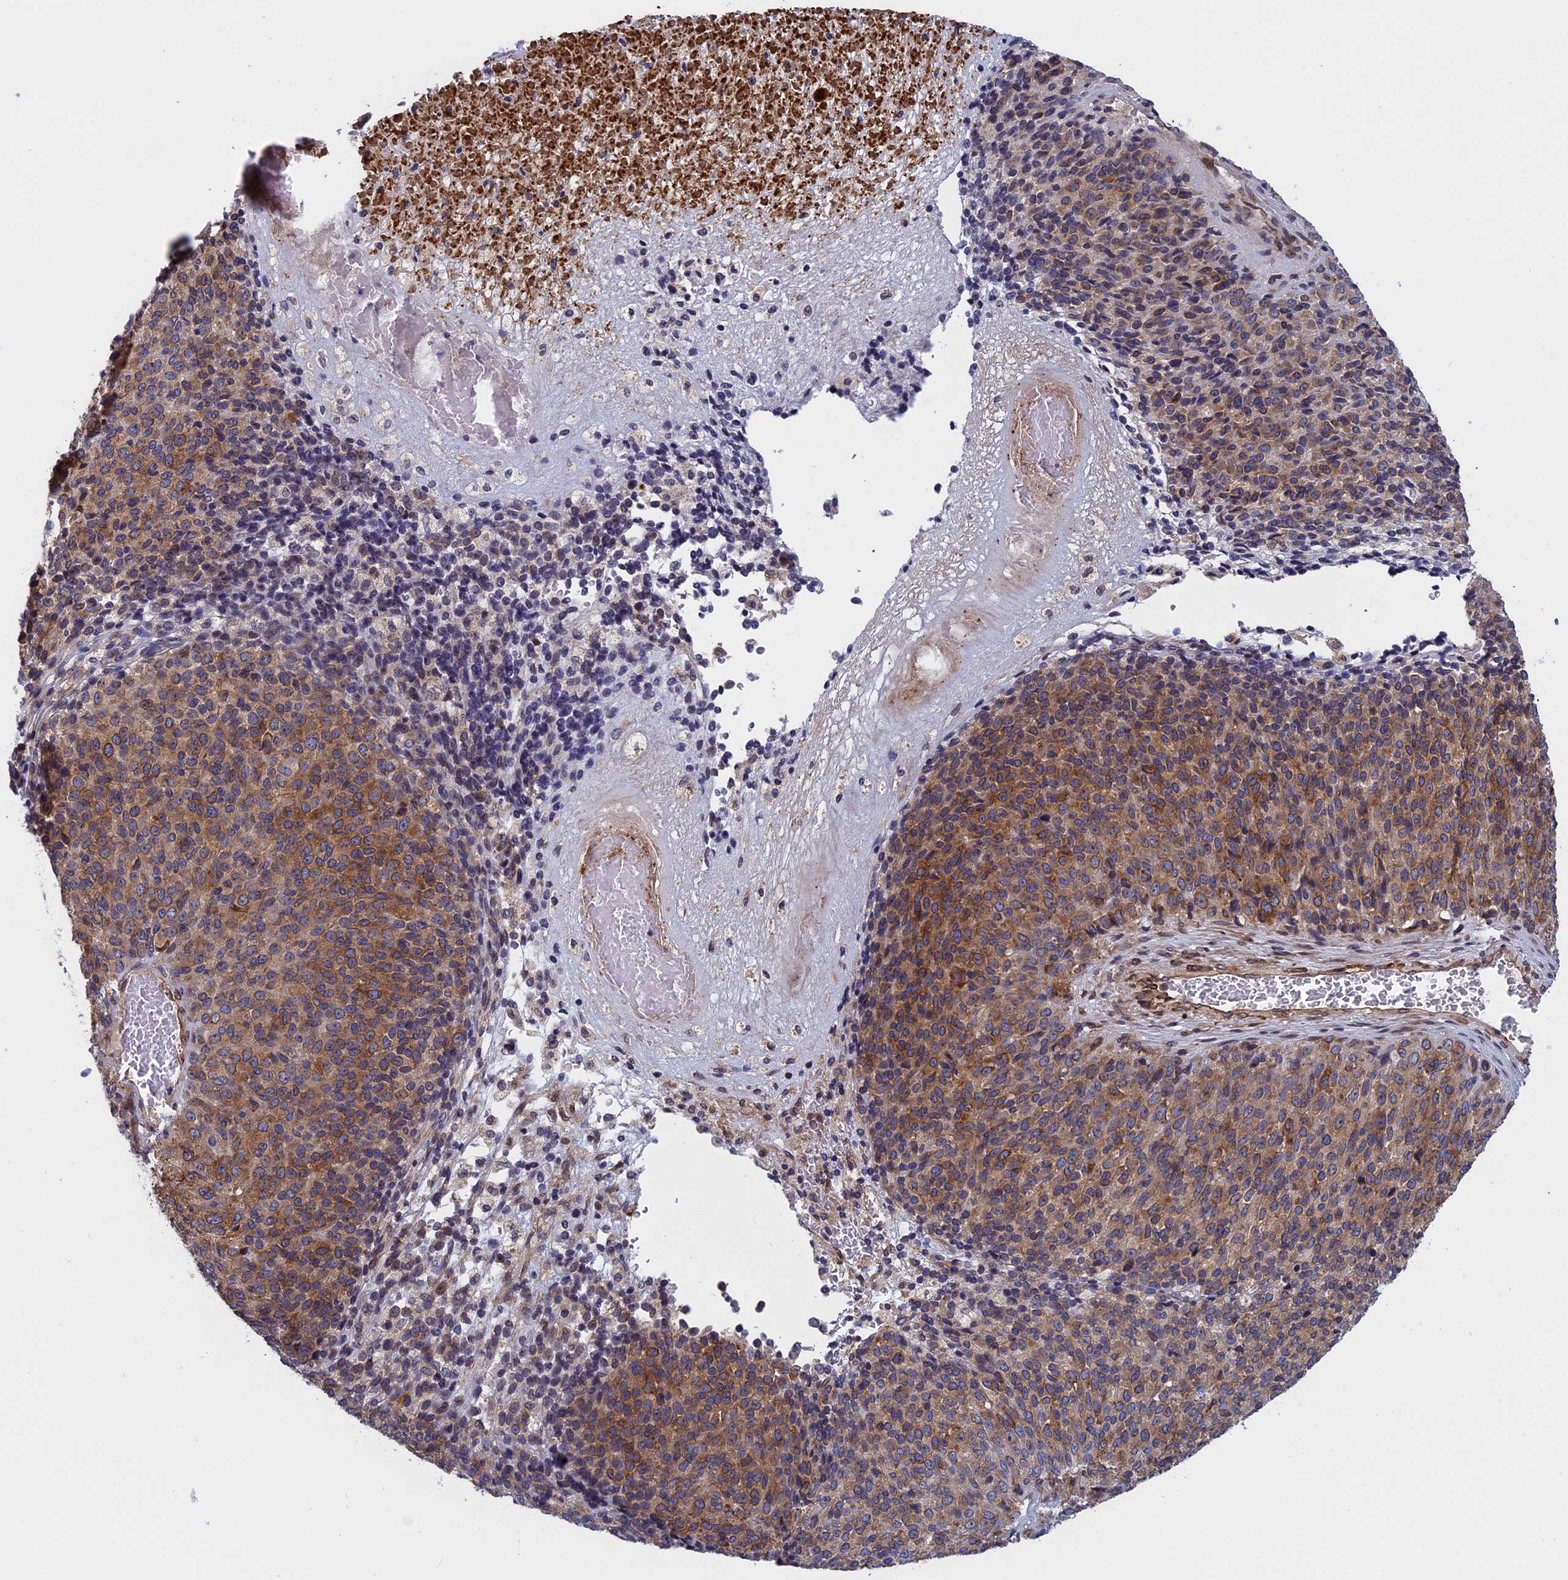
{"staining": {"intensity": "moderate", "quantity": ">75%", "location": "cytoplasmic/membranous"}, "tissue": "melanoma", "cell_type": "Tumor cells", "image_type": "cancer", "snomed": [{"axis": "morphology", "description": "Malignant melanoma, Metastatic site"}, {"axis": "topography", "description": "Brain"}], "caption": "Immunohistochemical staining of malignant melanoma (metastatic site) demonstrates medium levels of moderate cytoplasmic/membranous expression in approximately >75% of tumor cells.", "gene": "NAA10", "patient": {"sex": "female", "age": 56}}